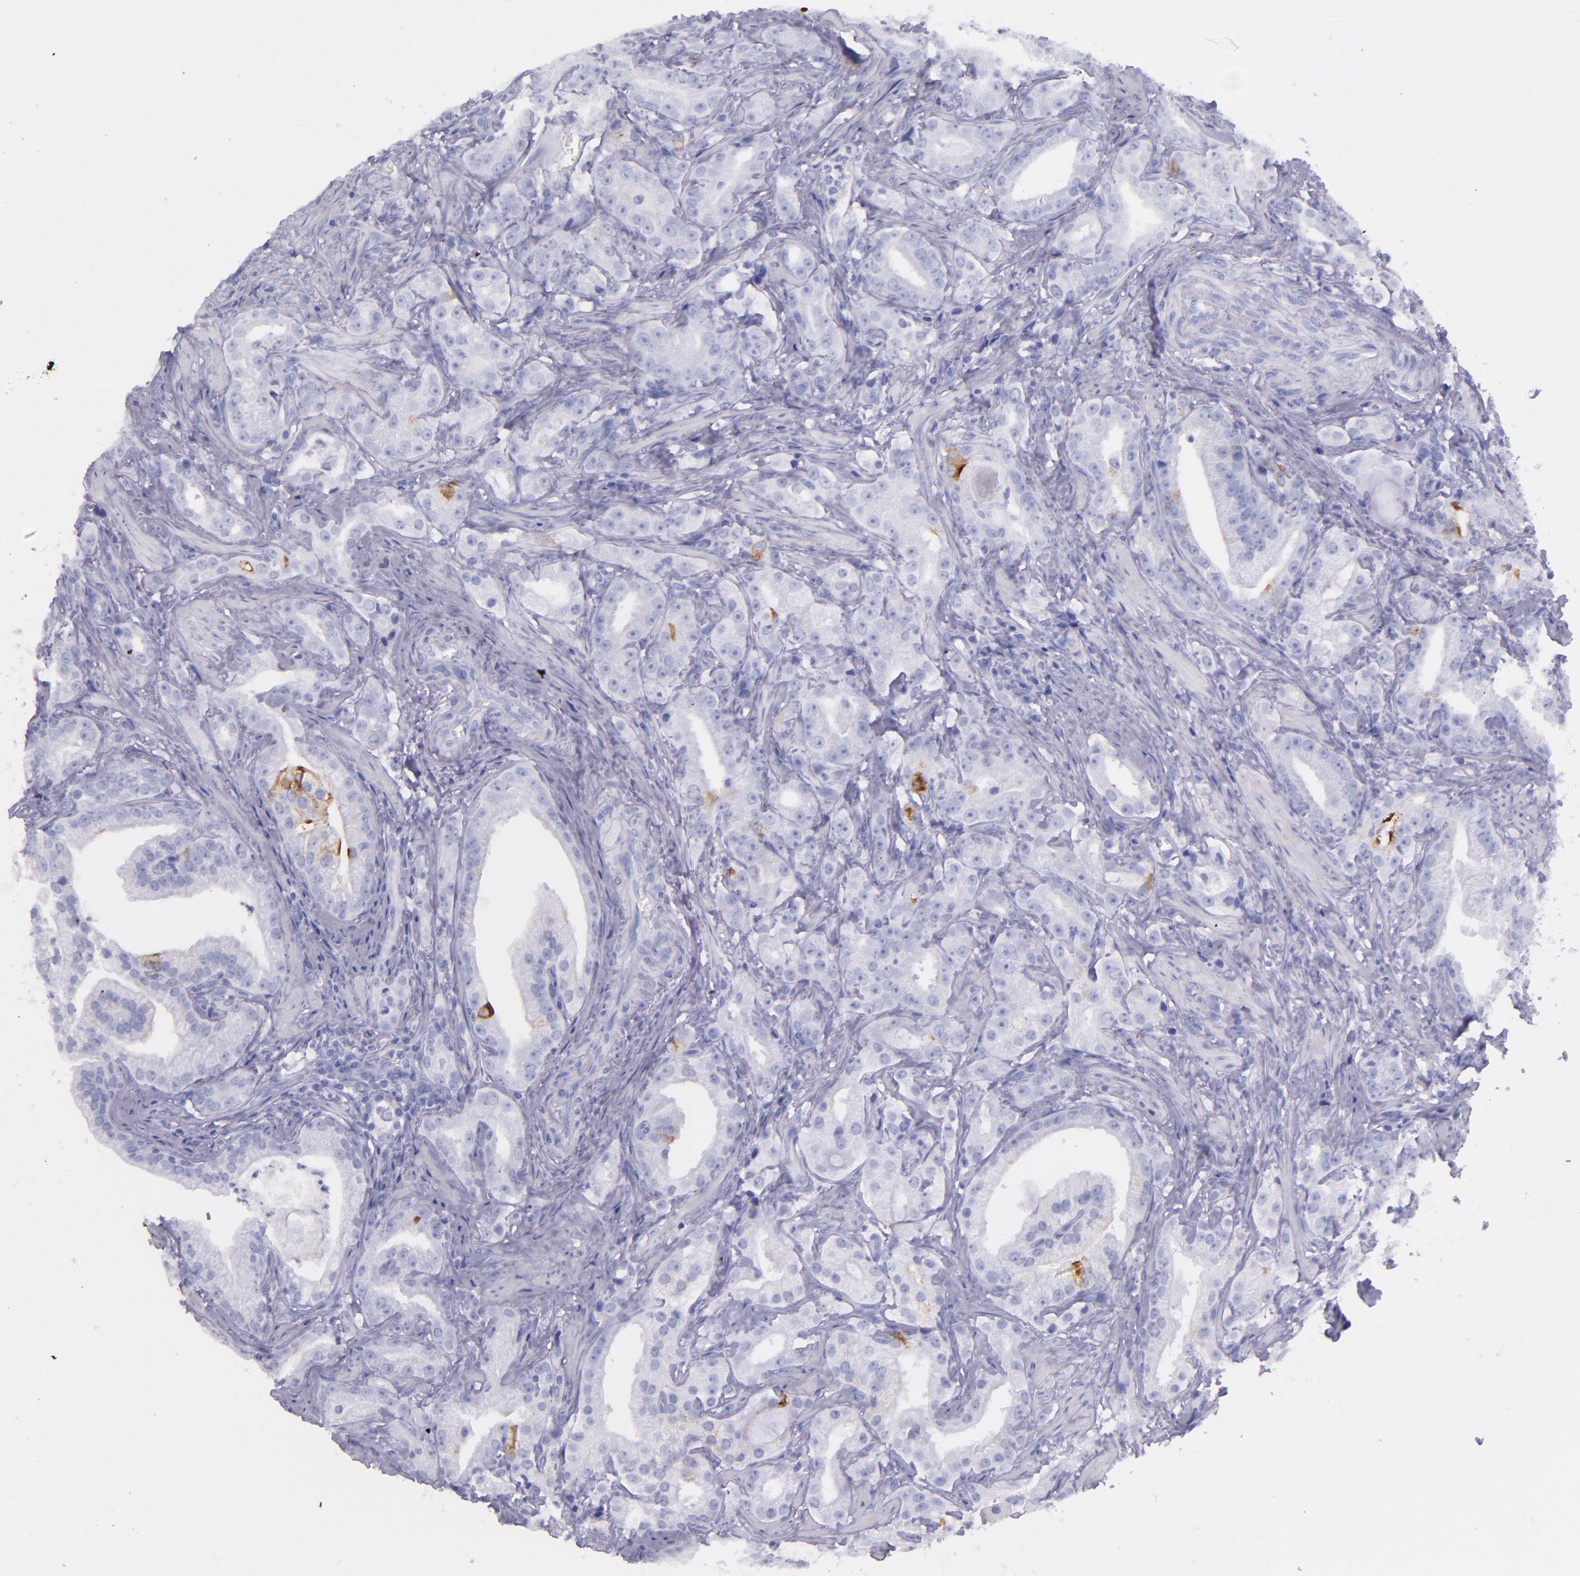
{"staining": {"intensity": "moderate", "quantity": "<25%", "location": "cytoplasmic/membranous"}, "tissue": "prostate cancer", "cell_type": "Tumor cells", "image_type": "cancer", "snomed": [{"axis": "morphology", "description": "Adenocarcinoma, Low grade"}, {"axis": "topography", "description": "Prostate"}], "caption": "Immunohistochemical staining of prostate cancer (low-grade adenocarcinoma) displays low levels of moderate cytoplasmic/membranous positivity in approximately <25% of tumor cells. (Stains: DAB (3,3'-diaminobenzidine) in brown, nuclei in blue, Microscopy: brightfield microscopy at high magnification).", "gene": "SFTPA2", "patient": {"sex": "male", "age": 59}}